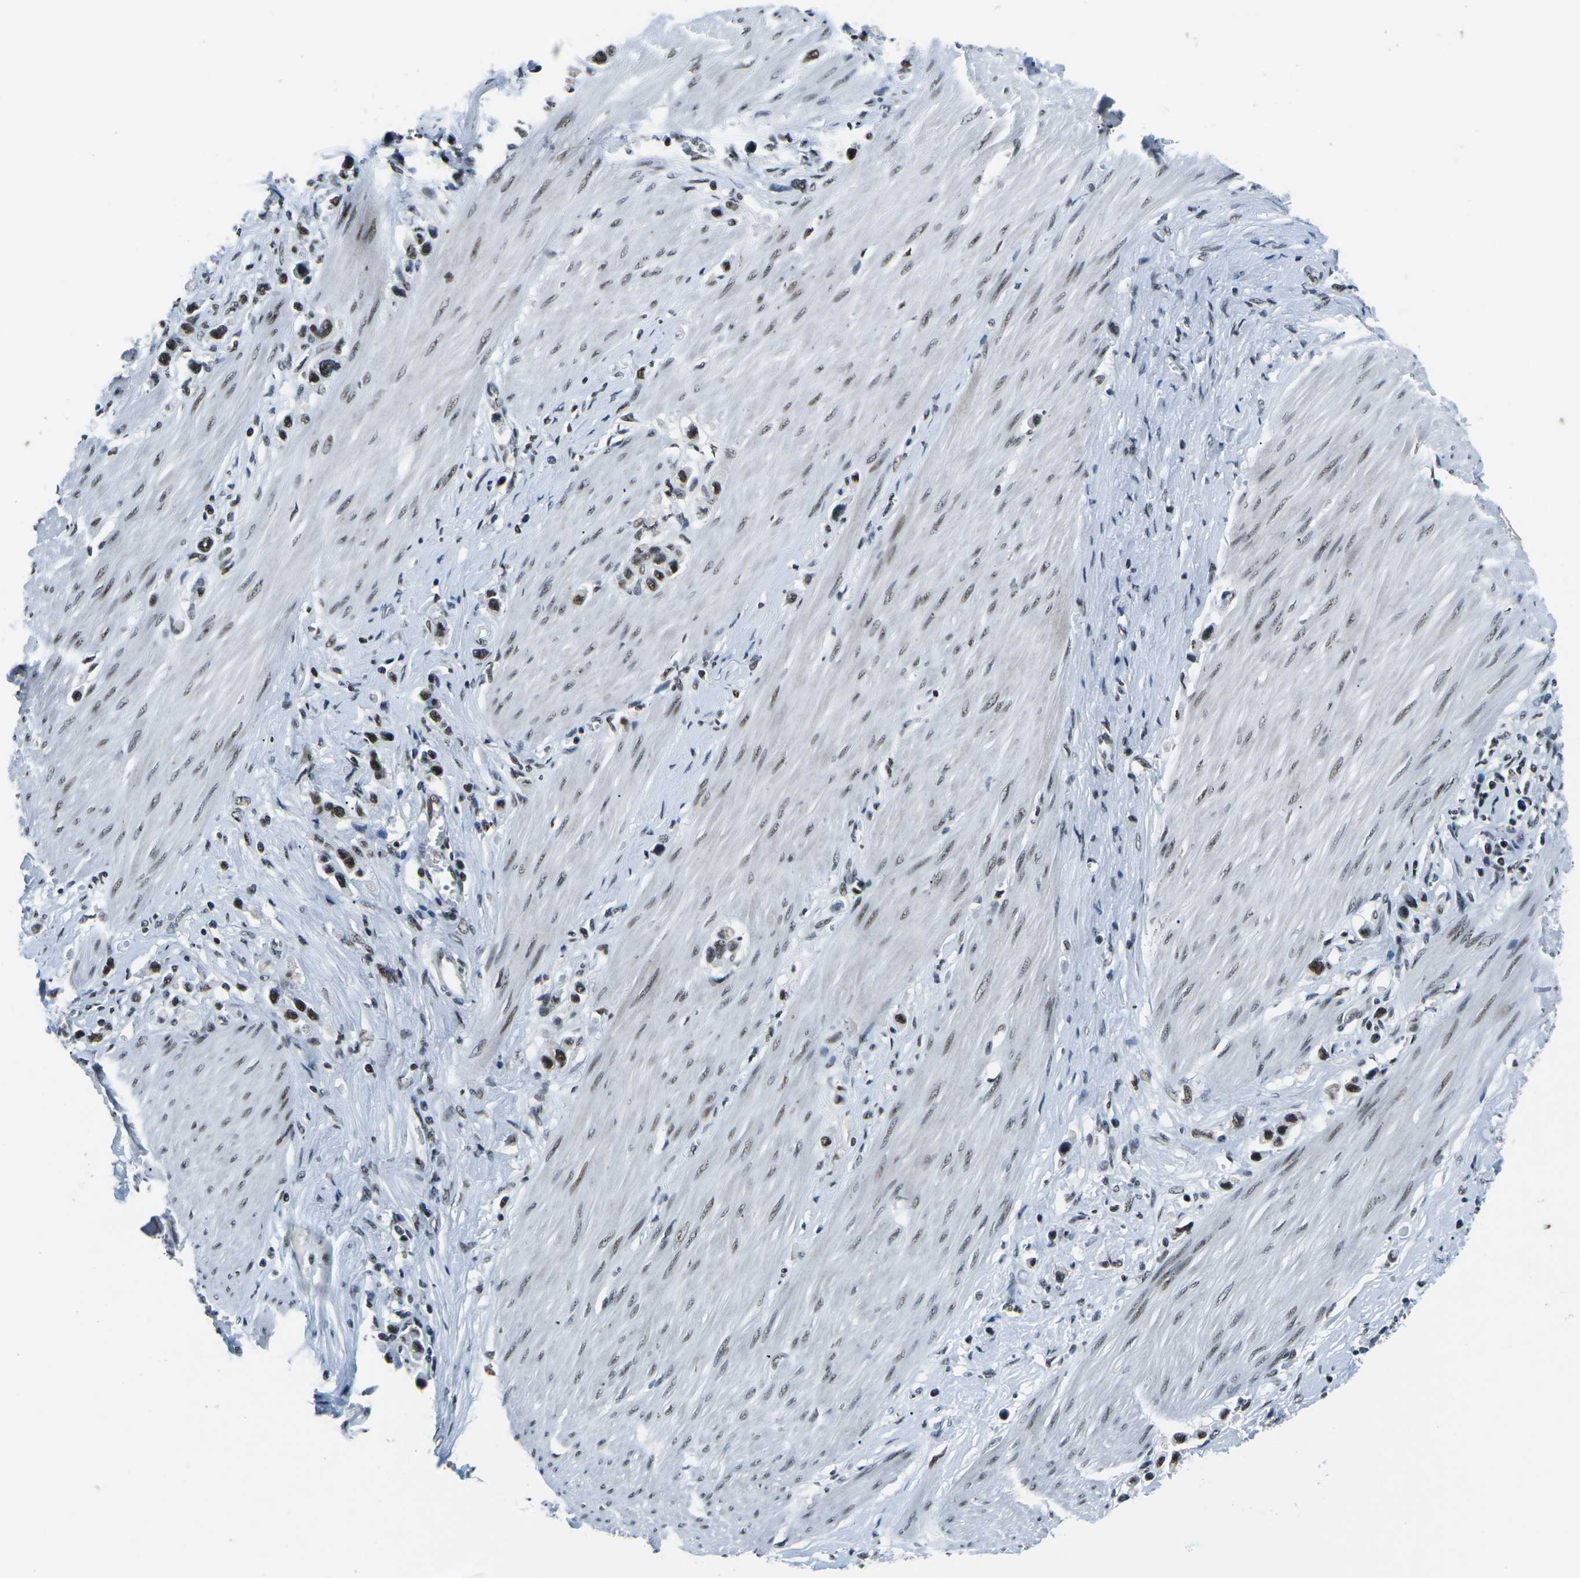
{"staining": {"intensity": "strong", "quantity": ">75%", "location": "nuclear"}, "tissue": "stomach cancer", "cell_type": "Tumor cells", "image_type": "cancer", "snomed": [{"axis": "morphology", "description": "Adenocarcinoma, NOS"}, {"axis": "topography", "description": "Stomach"}], "caption": "Immunohistochemistry (IHC) of adenocarcinoma (stomach) demonstrates high levels of strong nuclear positivity in about >75% of tumor cells.", "gene": "RBL2", "patient": {"sex": "female", "age": 65}}